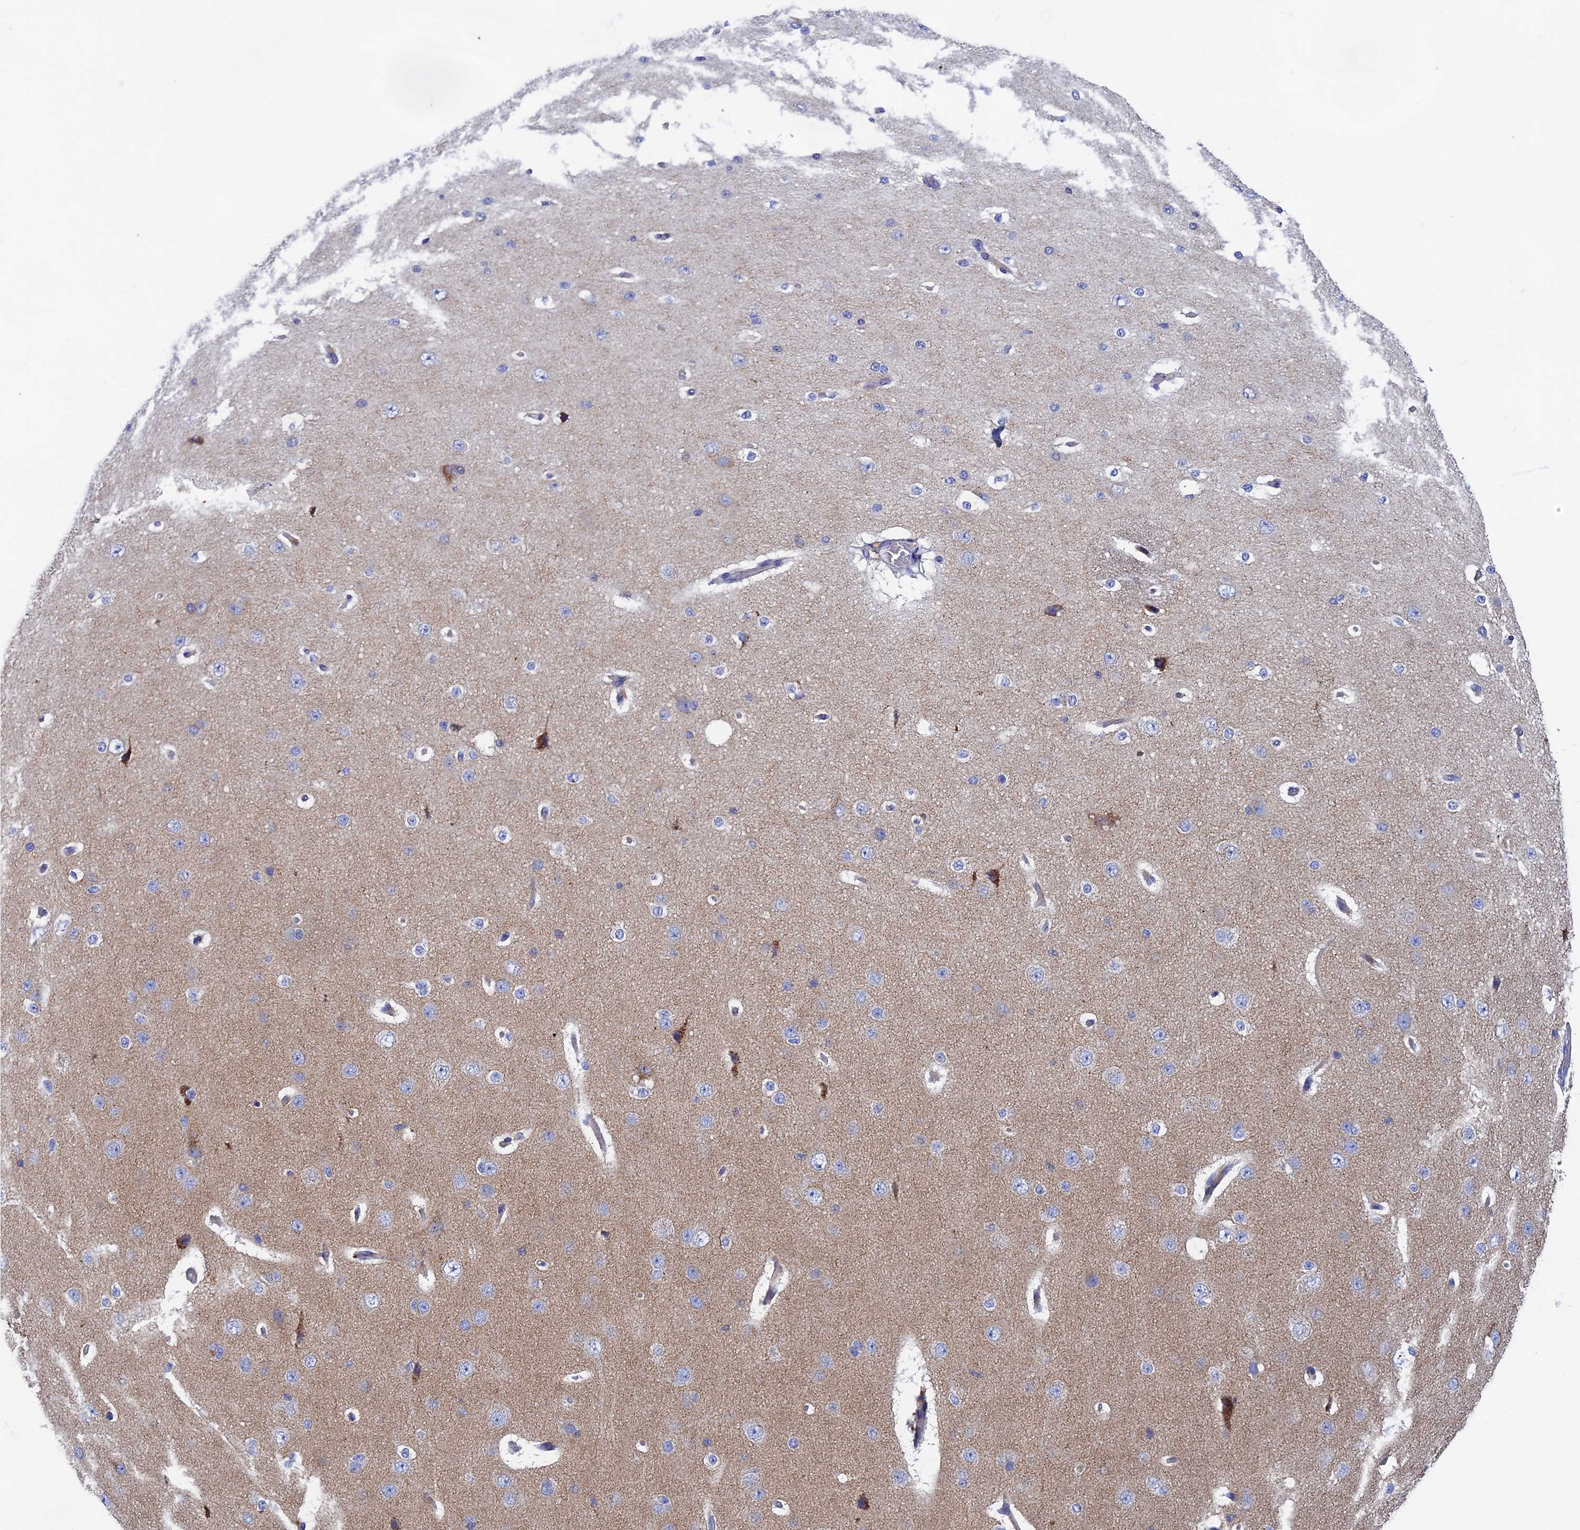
{"staining": {"intensity": "negative", "quantity": "none", "location": "none"}, "tissue": "cerebral cortex", "cell_type": "Endothelial cells", "image_type": "normal", "snomed": [{"axis": "morphology", "description": "Normal tissue, NOS"}, {"axis": "morphology", "description": "Developmental malformation"}, {"axis": "topography", "description": "Cerebral cortex"}], "caption": "Immunohistochemistry histopathology image of normal cerebral cortex stained for a protein (brown), which reveals no expression in endothelial cells. The staining is performed using DAB (3,3'-diaminobenzidine) brown chromogen with nuclei counter-stained in using hematoxylin.", "gene": "RNASEK", "patient": {"sex": "female", "age": 30}}